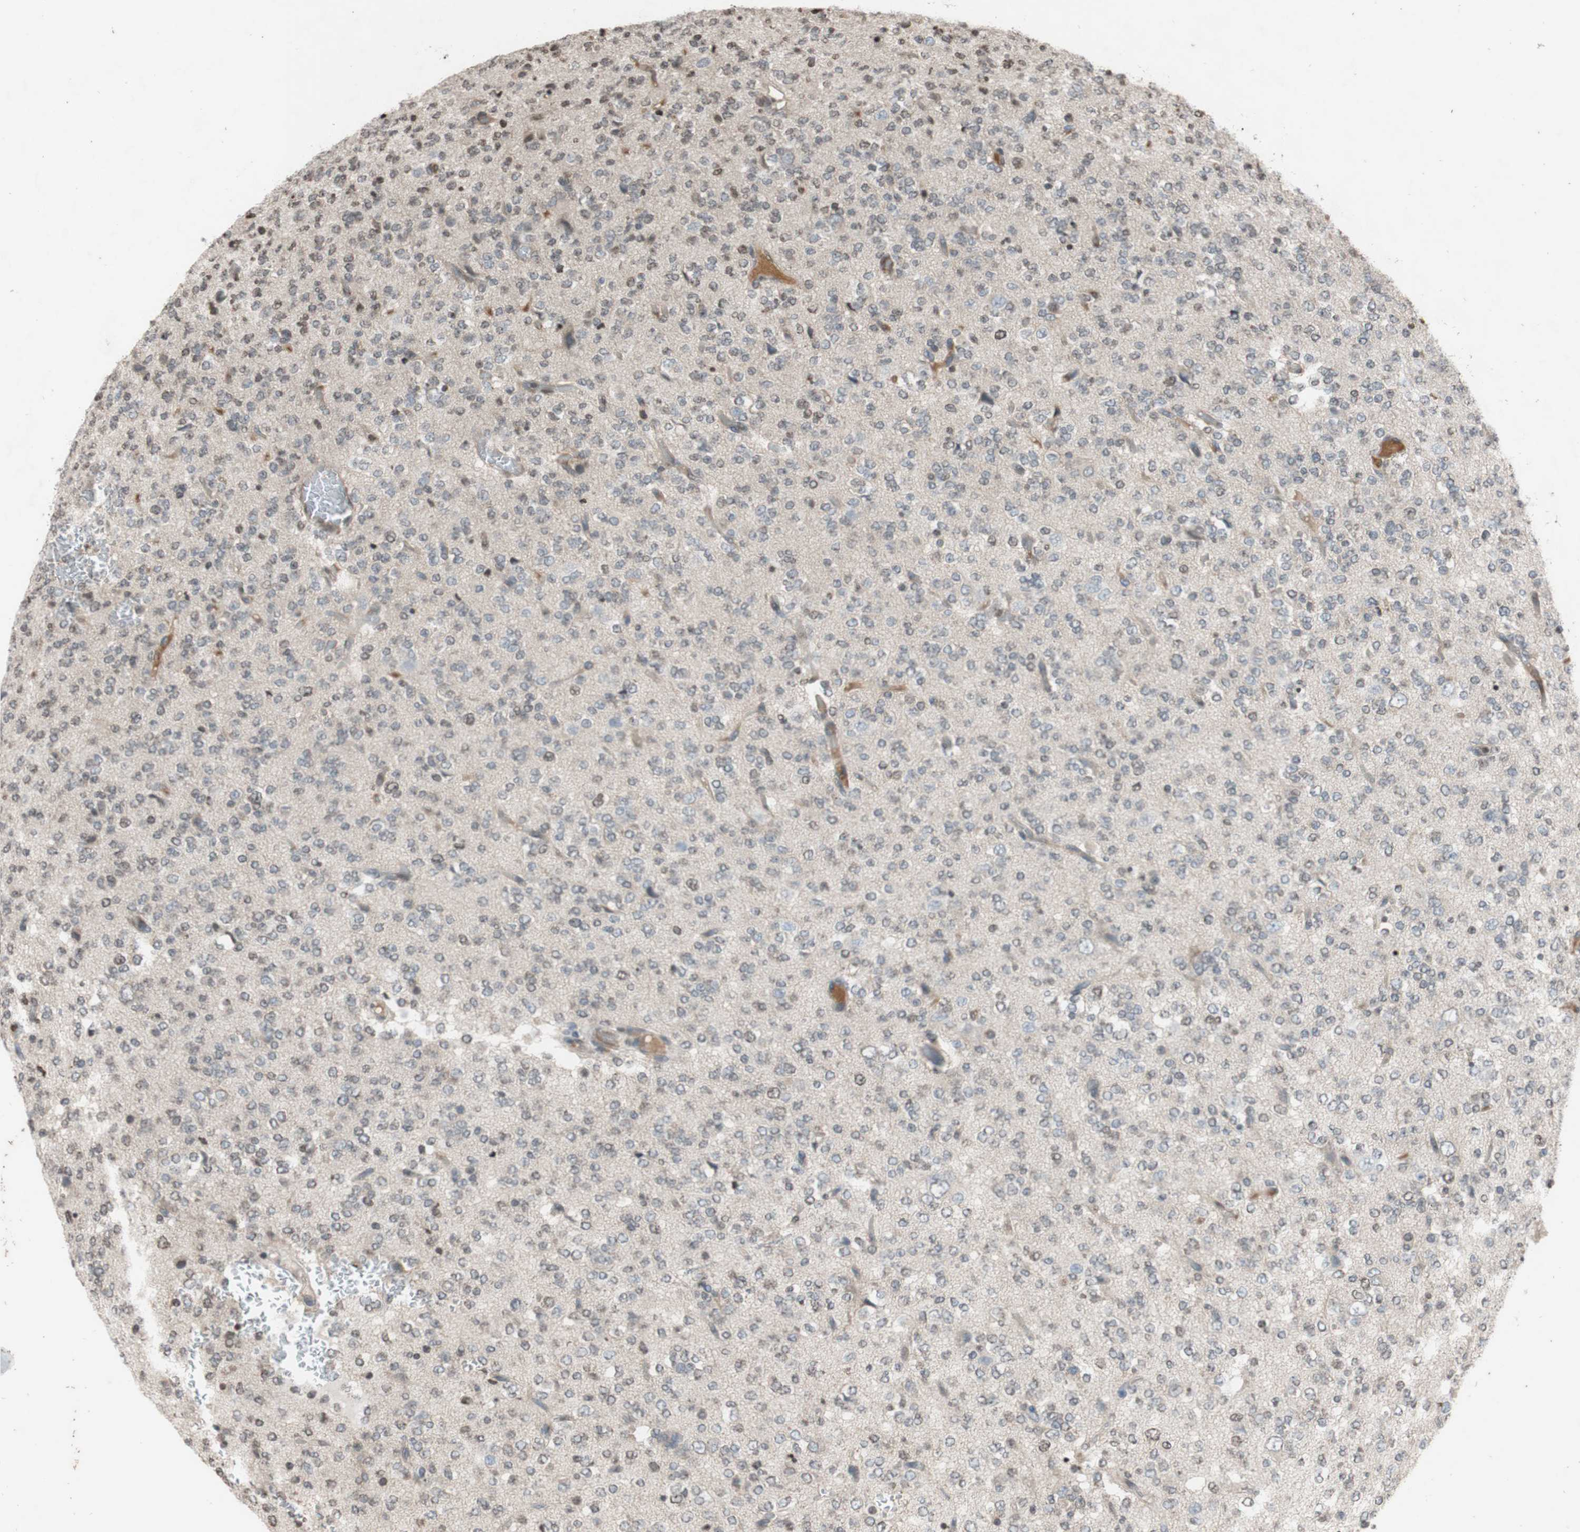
{"staining": {"intensity": "weak", "quantity": "<25%", "location": "nuclear"}, "tissue": "glioma", "cell_type": "Tumor cells", "image_type": "cancer", "snomed": [{"axis": "morphology", "description": "Glioma, malignant, Low grade"}, {"axis": "topography", "description": "Brain"}], "caption": "This is an IHC image of human malignant glioma (low-grade). There is no positivity in tumor cells.", "gene": "MCM6", "patient": {"sex": "male", "age": 38}}